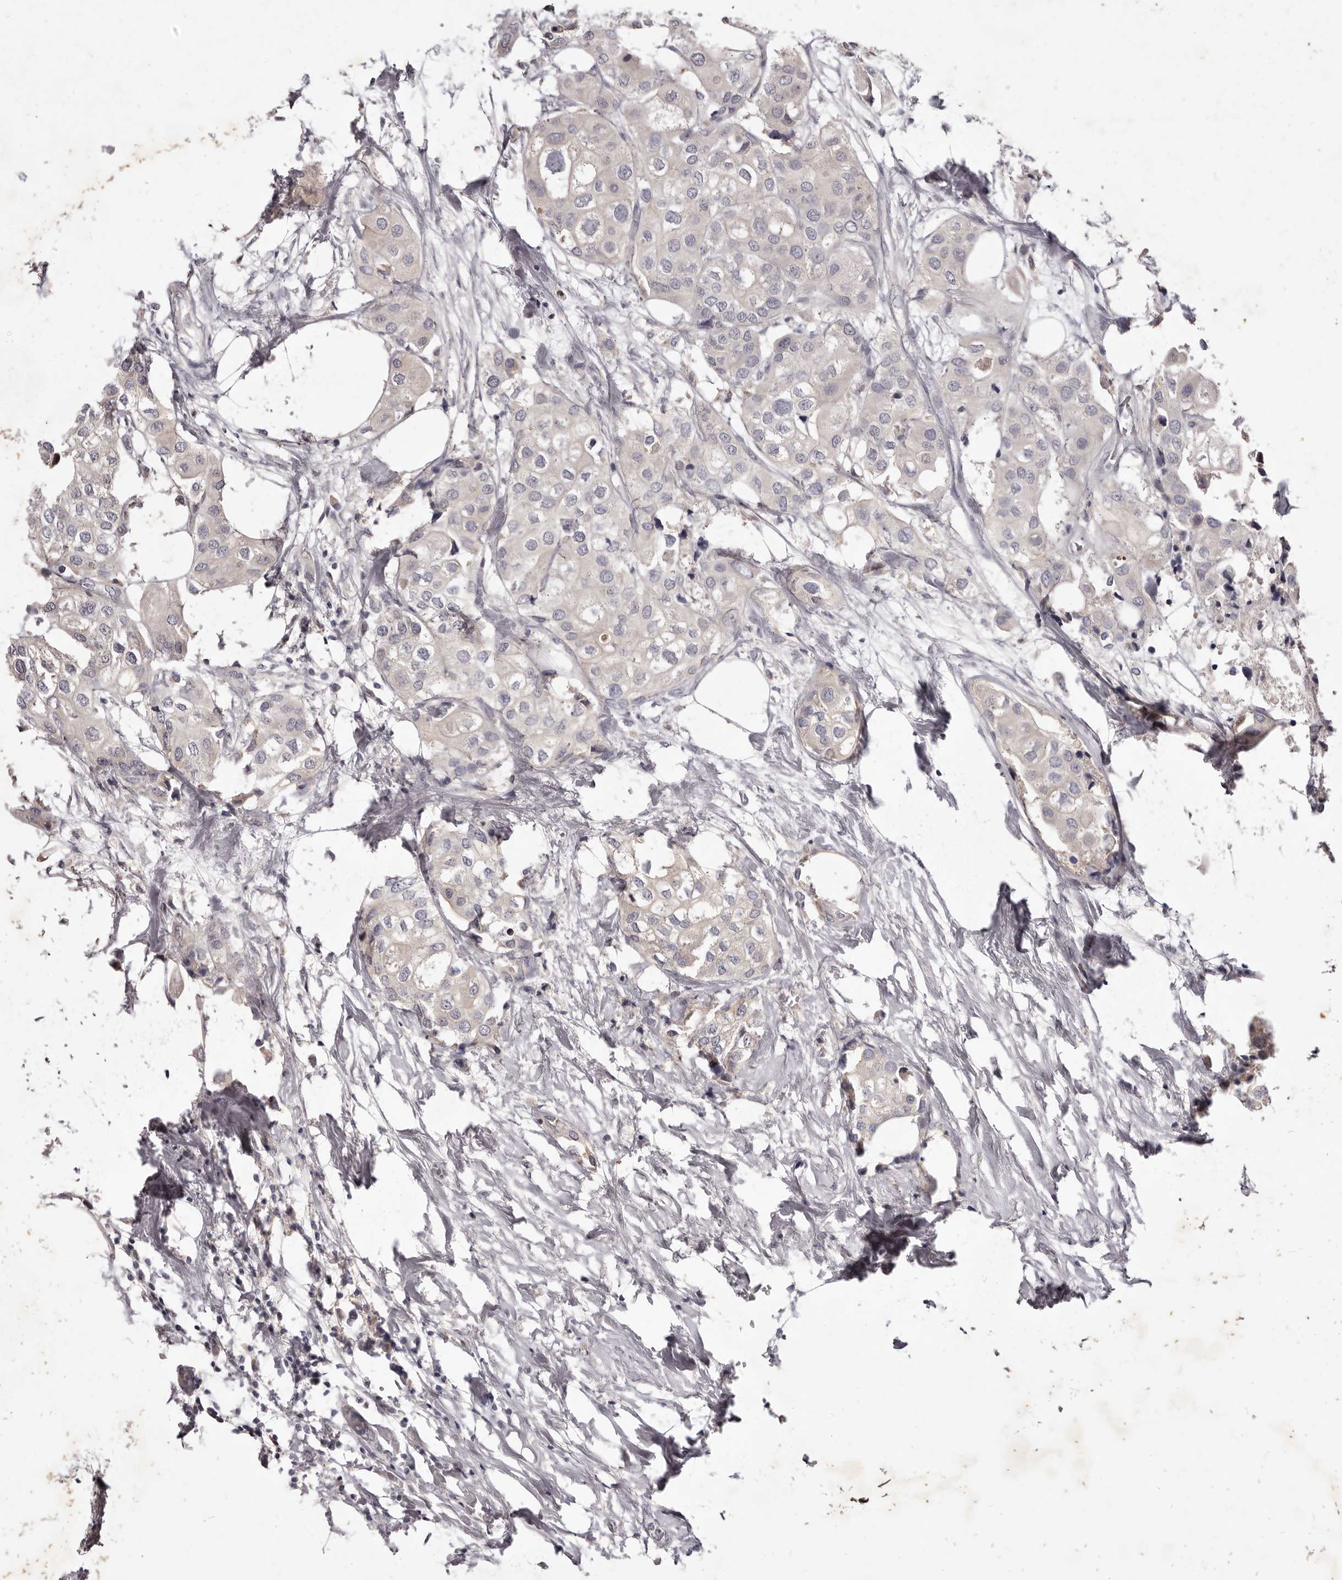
{"staining": {"intensity": "negative", "quantity": "none", "location": "none"}, "tissue": "urothelial cancer", "cell_type": "Tumor cells", "image_type": "cancer", "snomed": [{"axis": "morphology", "description": "Urothelial carcinoma, High grade"}, {"axis": "topography", "description": "Urinary bladder"}], "caption": "Immunohistochemistry (IHC) of urothelial cancer demonstrates no expression in tumor cells.", "gene": "GARNL3", "patient": {"sex": "male", "age": 64}}